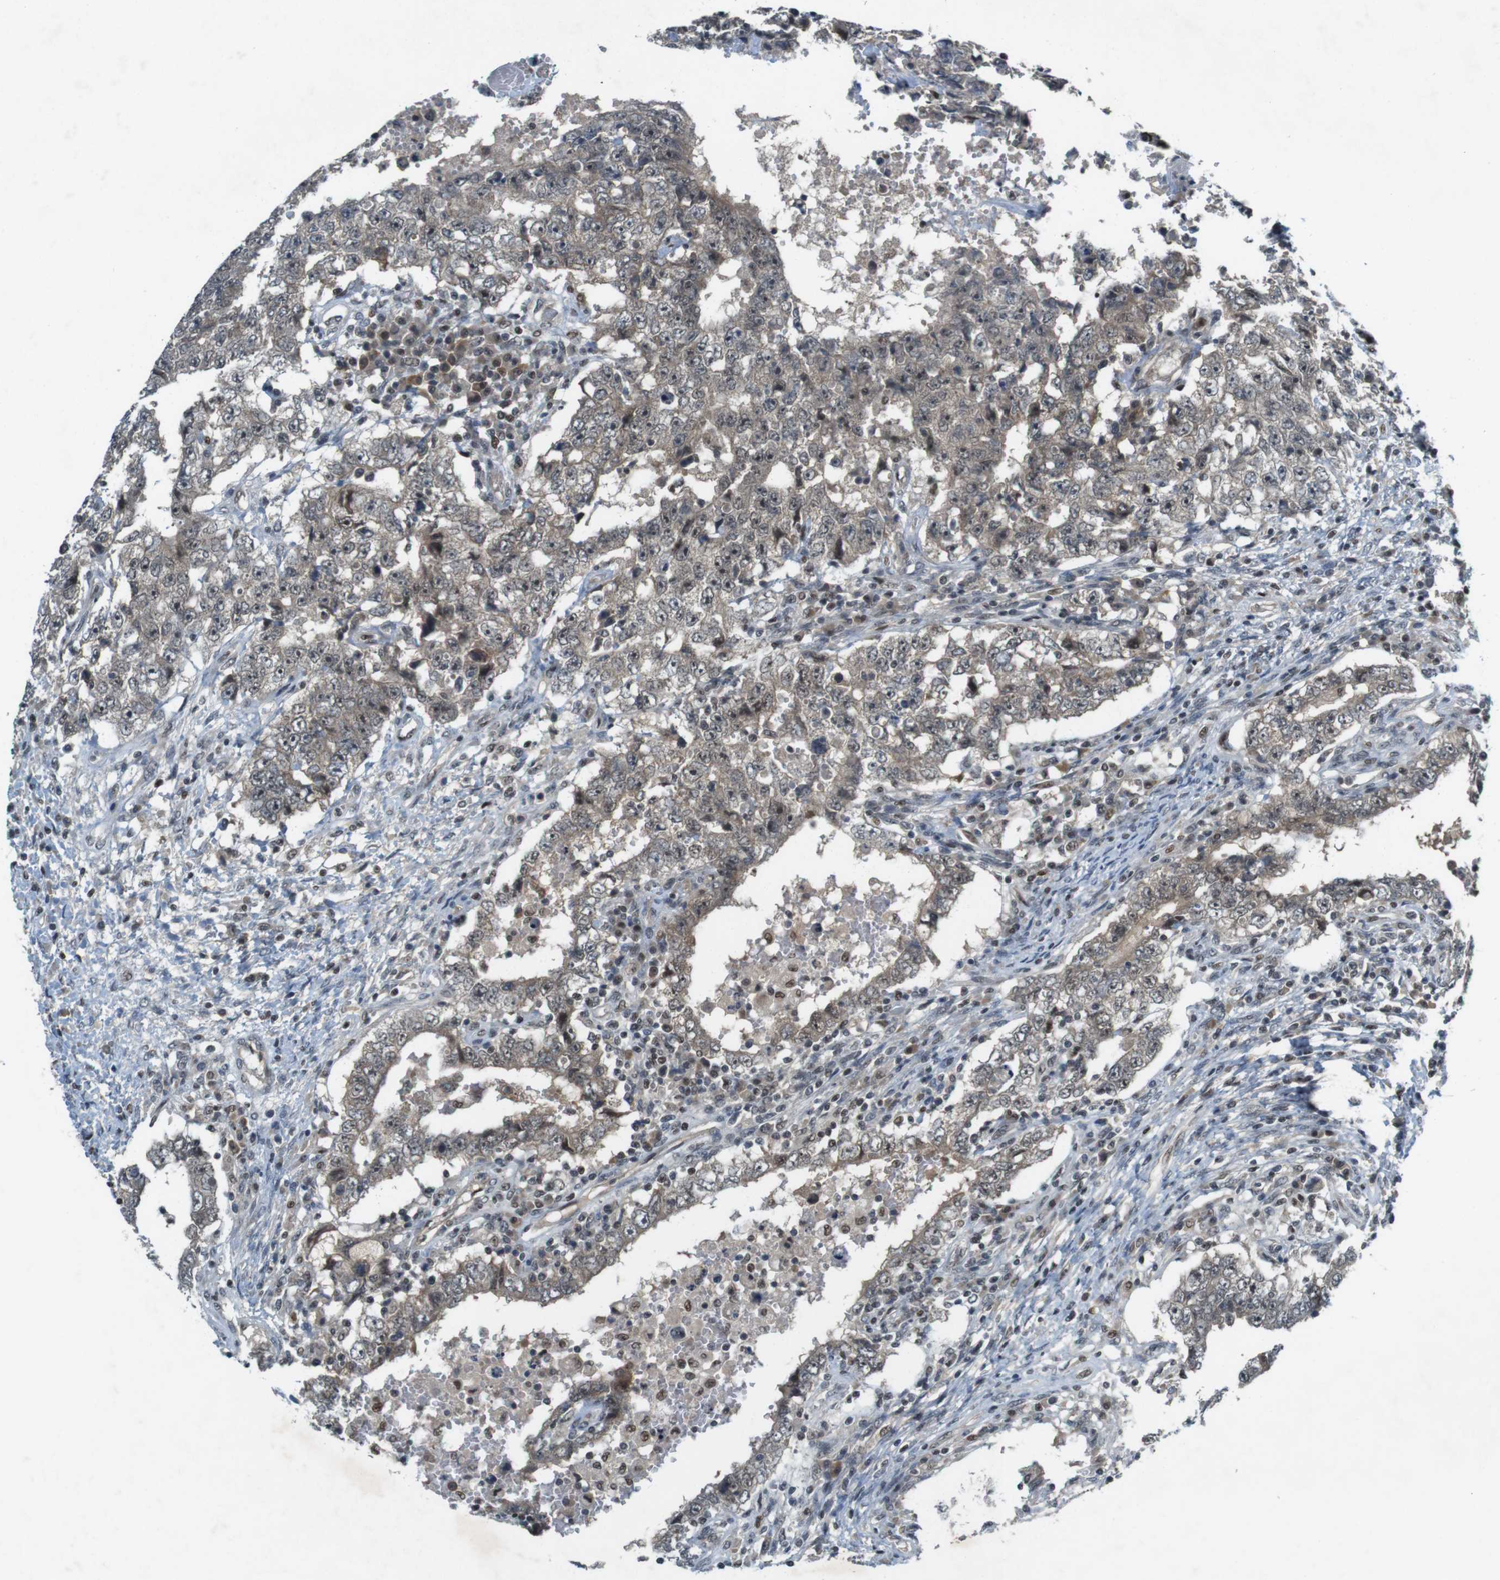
{"staining": {"intensity": "moderate", "quantity": ">75%", "location": "cytoplasmic/membranous,nuclear"}, "tissue": "testis cancer", "cell_type": "Tumor cells", "image_type": "cancer", "snomed": [{"axis": "morphology", "description": "Carcinoma, Embryonal, NOS"}, {"axis": "topography", "description": "Testis"}], "caption": "Testis cancer tissue displays moderate cytoplasmic/membranous and nuclear expression in approximately >75% of tumor cells, visualized by immunohistochemistry. The staining was performed using DAB to visualize the protein expression in brown, while the nuclei were stained in blue with hematoxylin (Magnification: 20x).", "gene": "MAPKAPK5", "patient": {"sex": "male", "age": 26}}